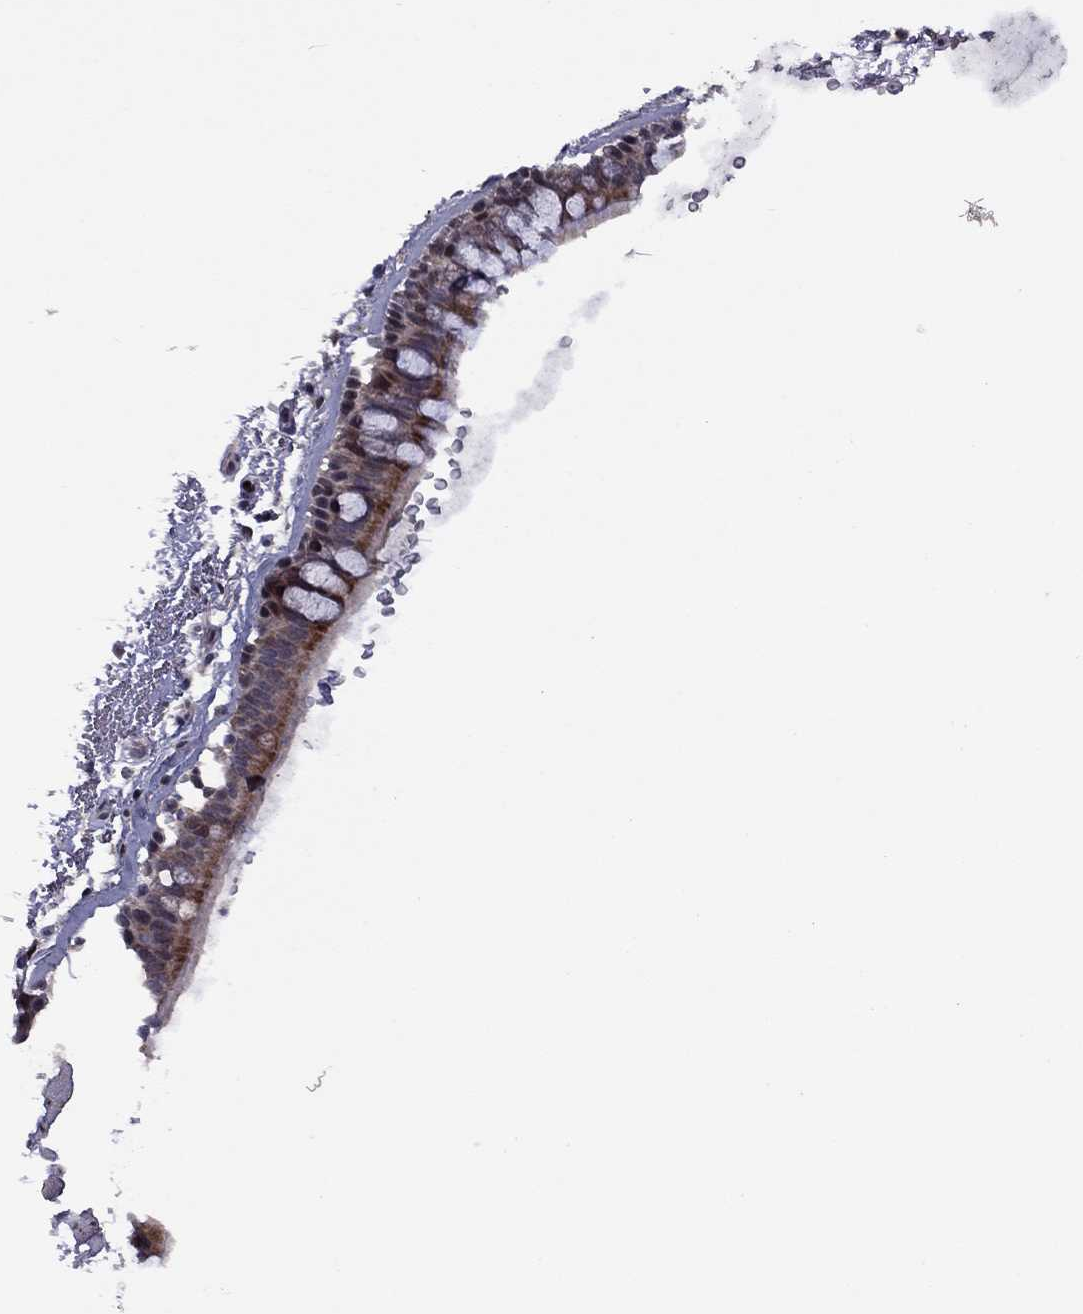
{"staining": {"intensity": "moderate", "quantity": ">75%", "location": "cytoplasmic/membranous"}, "tissue": "bronchus", "cell_type": "Respiratory epithelial cells", "image_type": "normal", "snomed": [{"axis": "morphology", "description": "Normal tissue, NOS"}, {"axis": "topography", "description": "Lymph node"}, {"axis": "topography", "description": "Bronchus"}], "caption": "This is a photomicrograph of immunohistochemistry staining of benign bronchus, which shows moderate expression in the cytoplasmic/membranous of respiratory epithelial cells.", "gene": "IPP", "patient": {"sex": "female", "age": 70}}